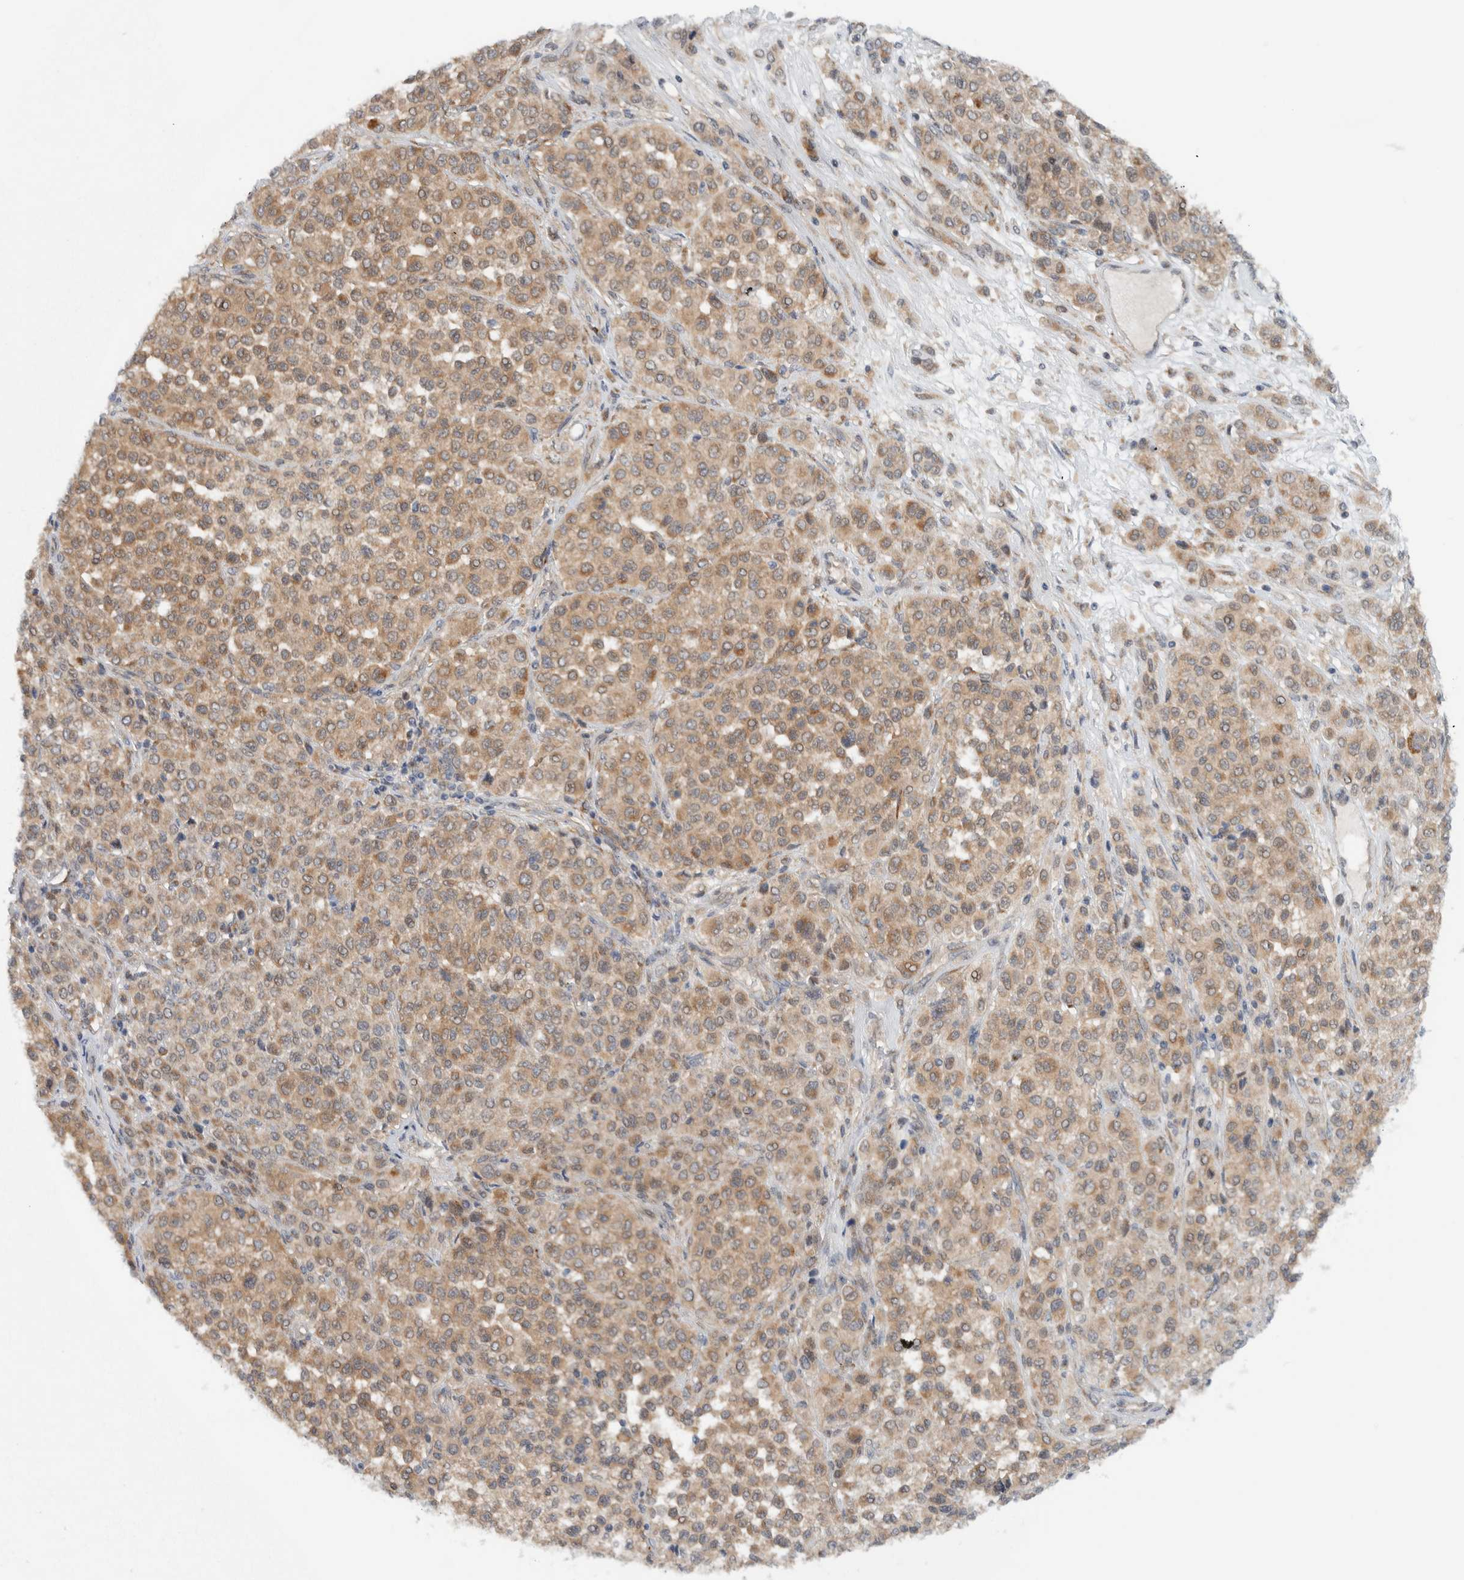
{"staining": {"intensity": "moderate", "quantity": ">75%", "location": "cytoplasmic/membranous"}, "tissue": "melanoma", "cell_type": "Tumor cells", "image_type": "cancer", "snomed": [{"axis": "morphology", "description": "Malignant melanoma, Metastatic site"}, {"axis": "topography", "description": "Pancreas"}], "caption": "Human malignant melanoma (metastatic site) stained with a brown dye demonstrates moderate cytoplasmic/membranous positive expression in about >75% of tumor cells.", "gene": "RERE", "patient": {"sex": "female", "age": 30}}